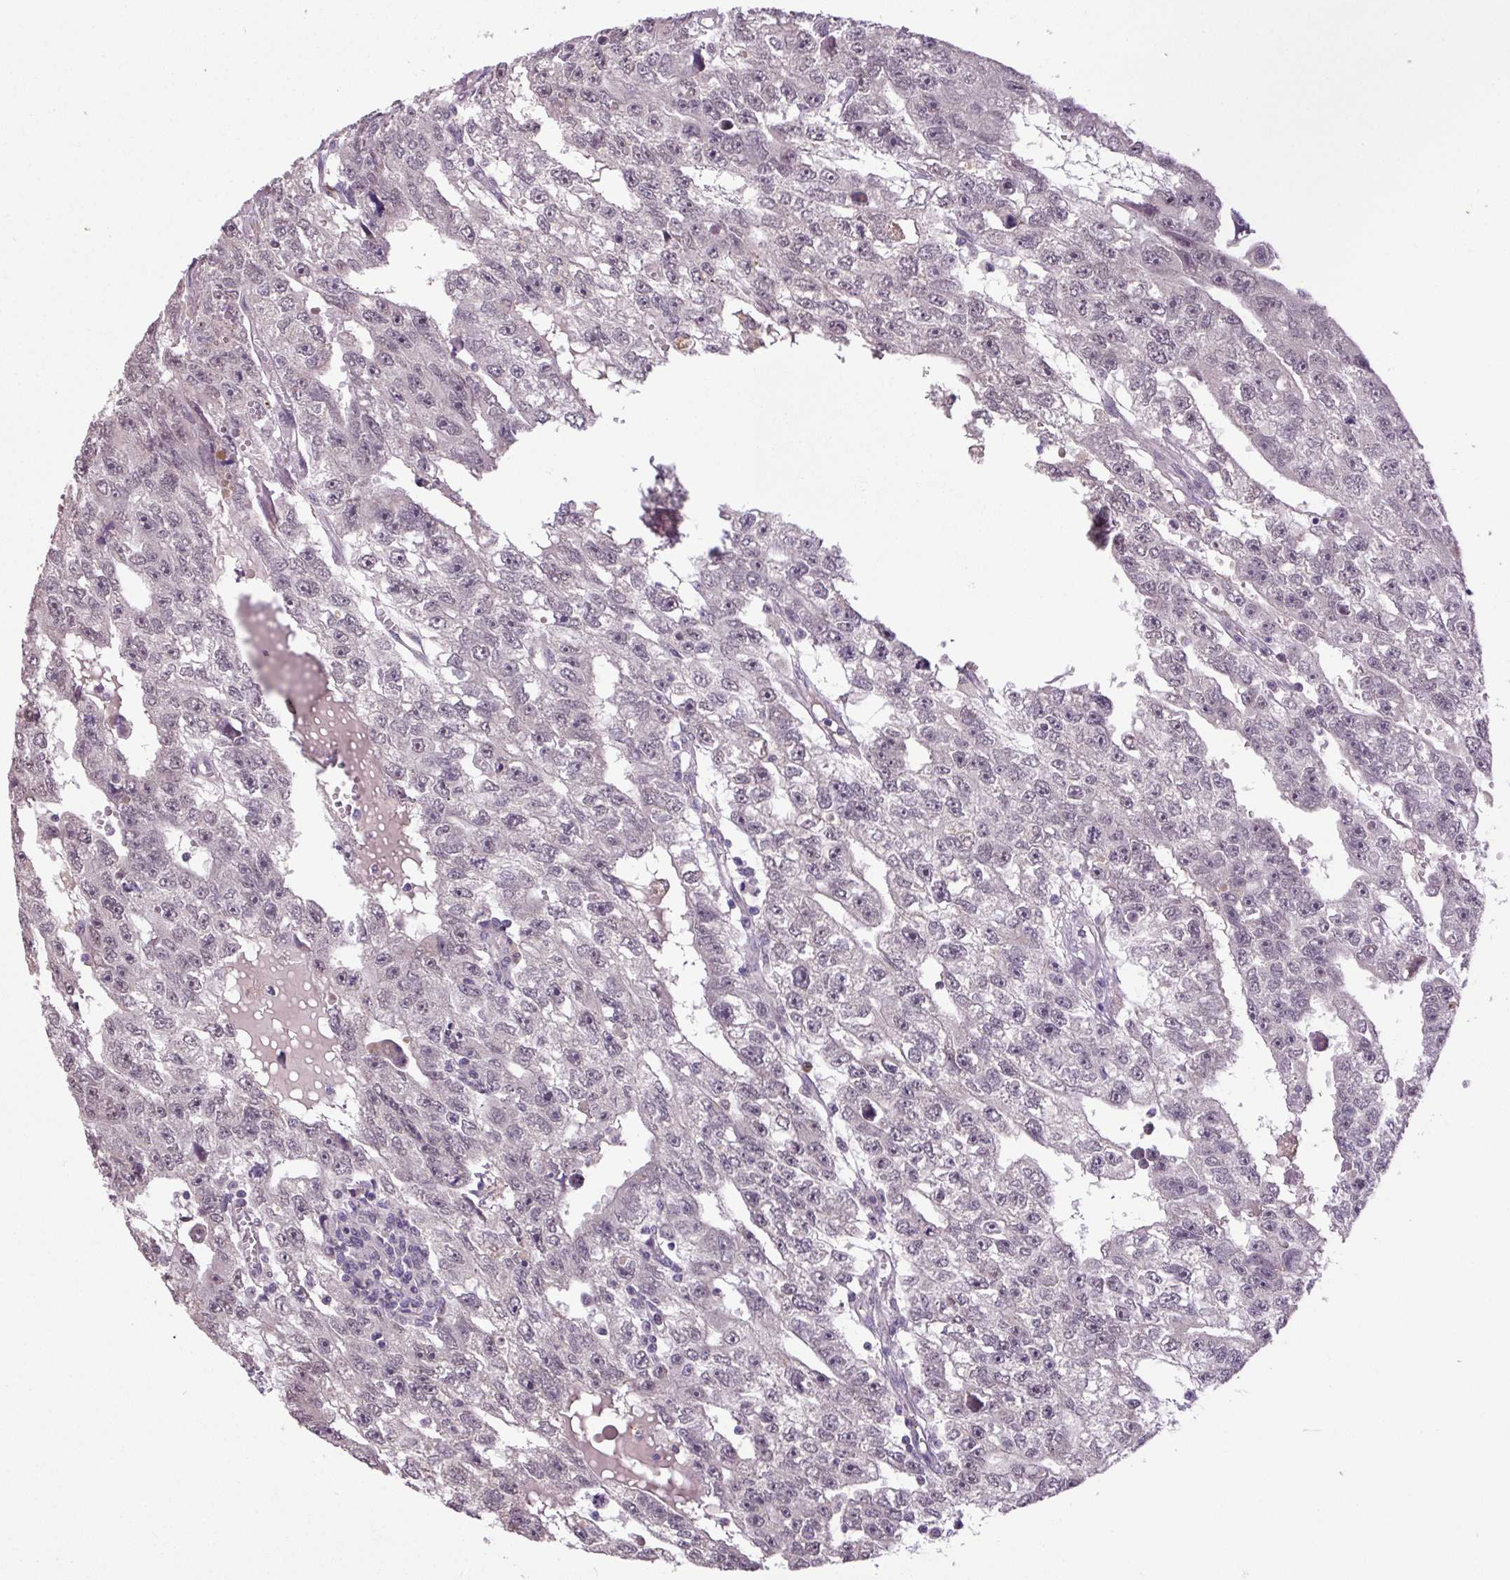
{"staining": {"intensity": "negative", "quantity": "none", "location": "none"}, "tissue": "testis cancer", "cell_type": "Tumor cells", "image_type": "cancer", "snomed": [{"axis": "morphology", "description": "Carcinoma, Embryonal, NOS"}, {"axis": "topography", "description": "Testis"}], "caption": "Immunohistochemical staining of human embryonal carcinoma (testis) exhibits no significant expression in tumor cells. (Stains: DAB immunohistochemistry (IHC) with hematoxylin counter stain, Microscopy: brightfield microscopy at high magnification).", "gene": "SGF29", "patient": {"sex": "male", "age": 20}}